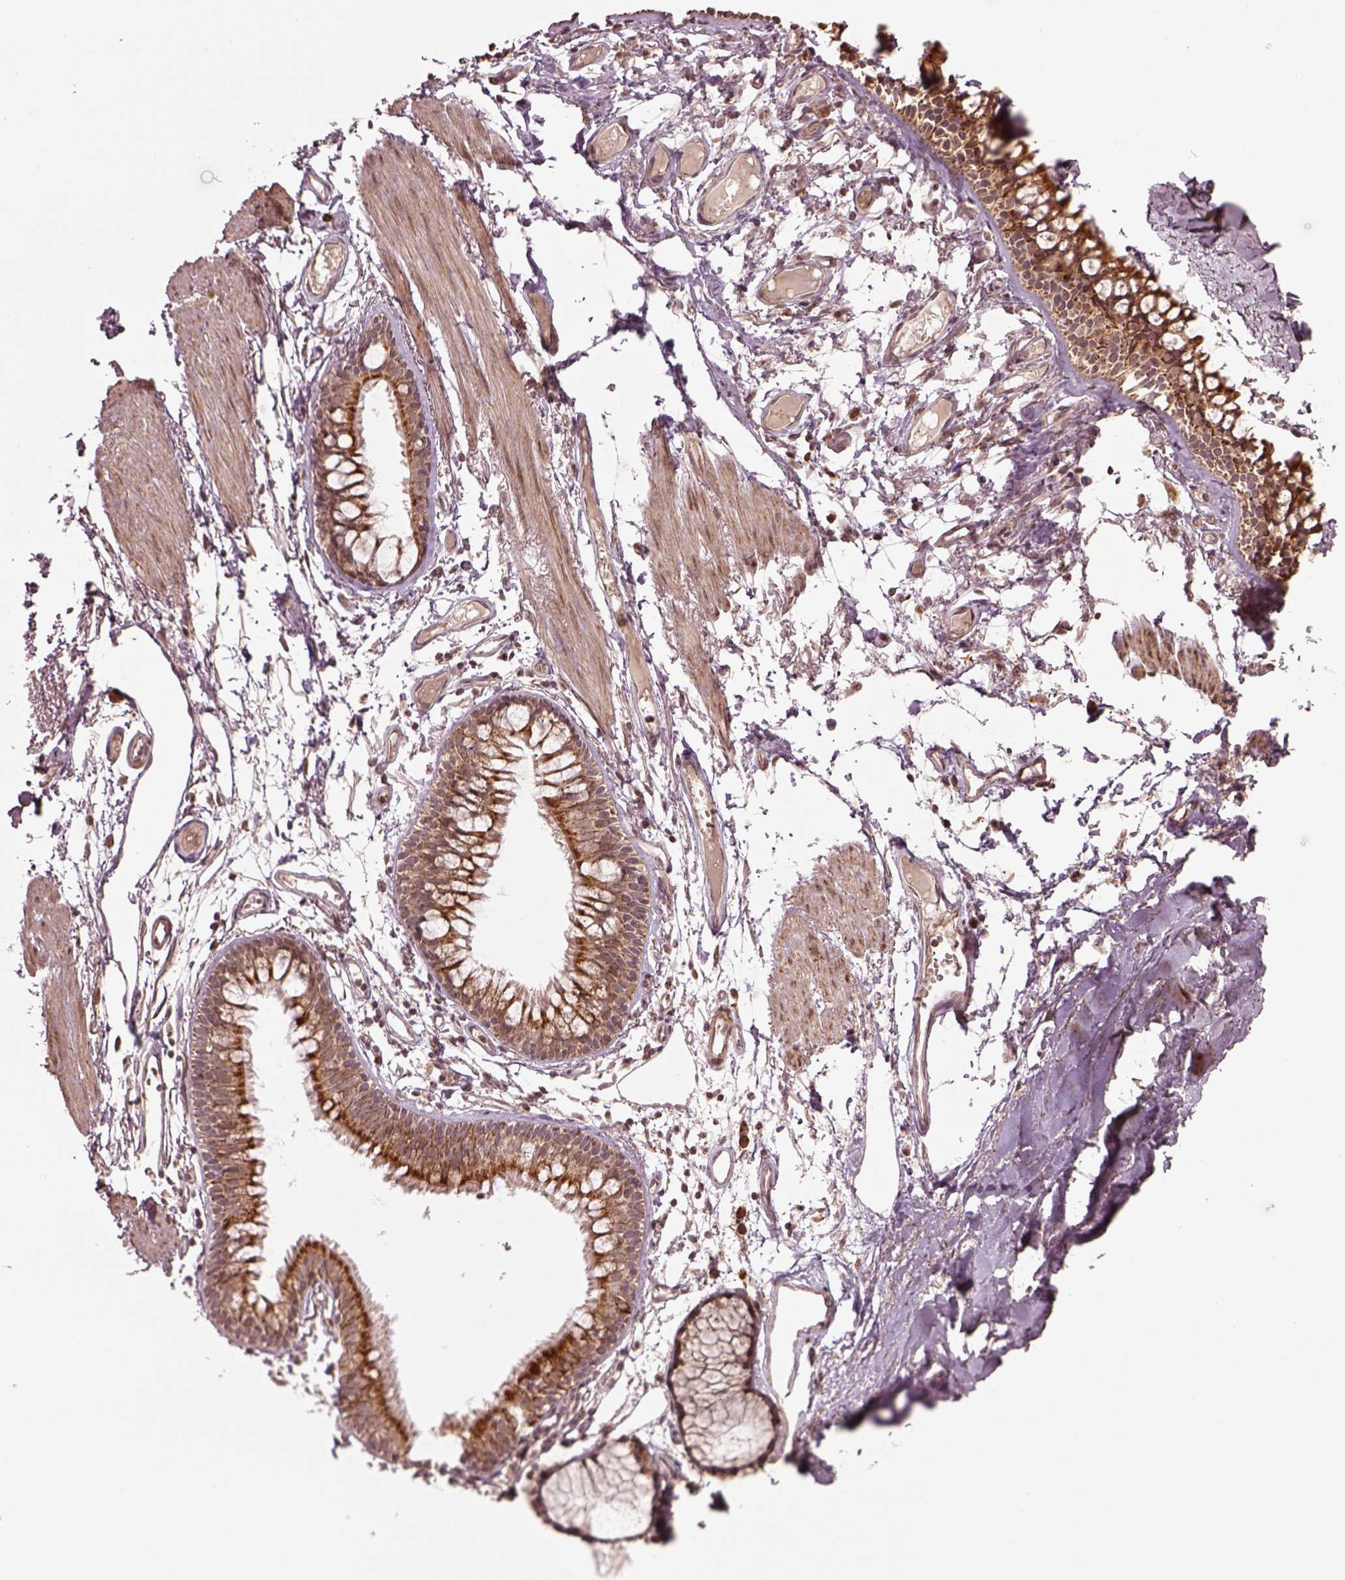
{"staining": {"intensity": "moderate", "quantity": ">75%", "location": "cytoplasmic/membranous"}, "tissue": "adipose tissue", "cell_type": "Adipocytes", "image_type": "normal", "snomed": [{"axis": "morphology", "description": "Normal tissue, NOS"}, {"axis": "topography", "description": "Cartilage tissue"}, {"axis": "topography", "description": "Bronchus"}], "caption": "IHC staining of benign adipose tissue, which shows medium levels of moderate cytoplasmic/membranous positivity in about >75% of adipocytes indicating moderate cytoplasmic/membranous protein expression. The staining was performed using DAB (brown) for protein detection and nuclei were counterstained in hematoxylin (blue).", "gene": "SEL1L3", "patient": {"sex": "female", "age": 79}}